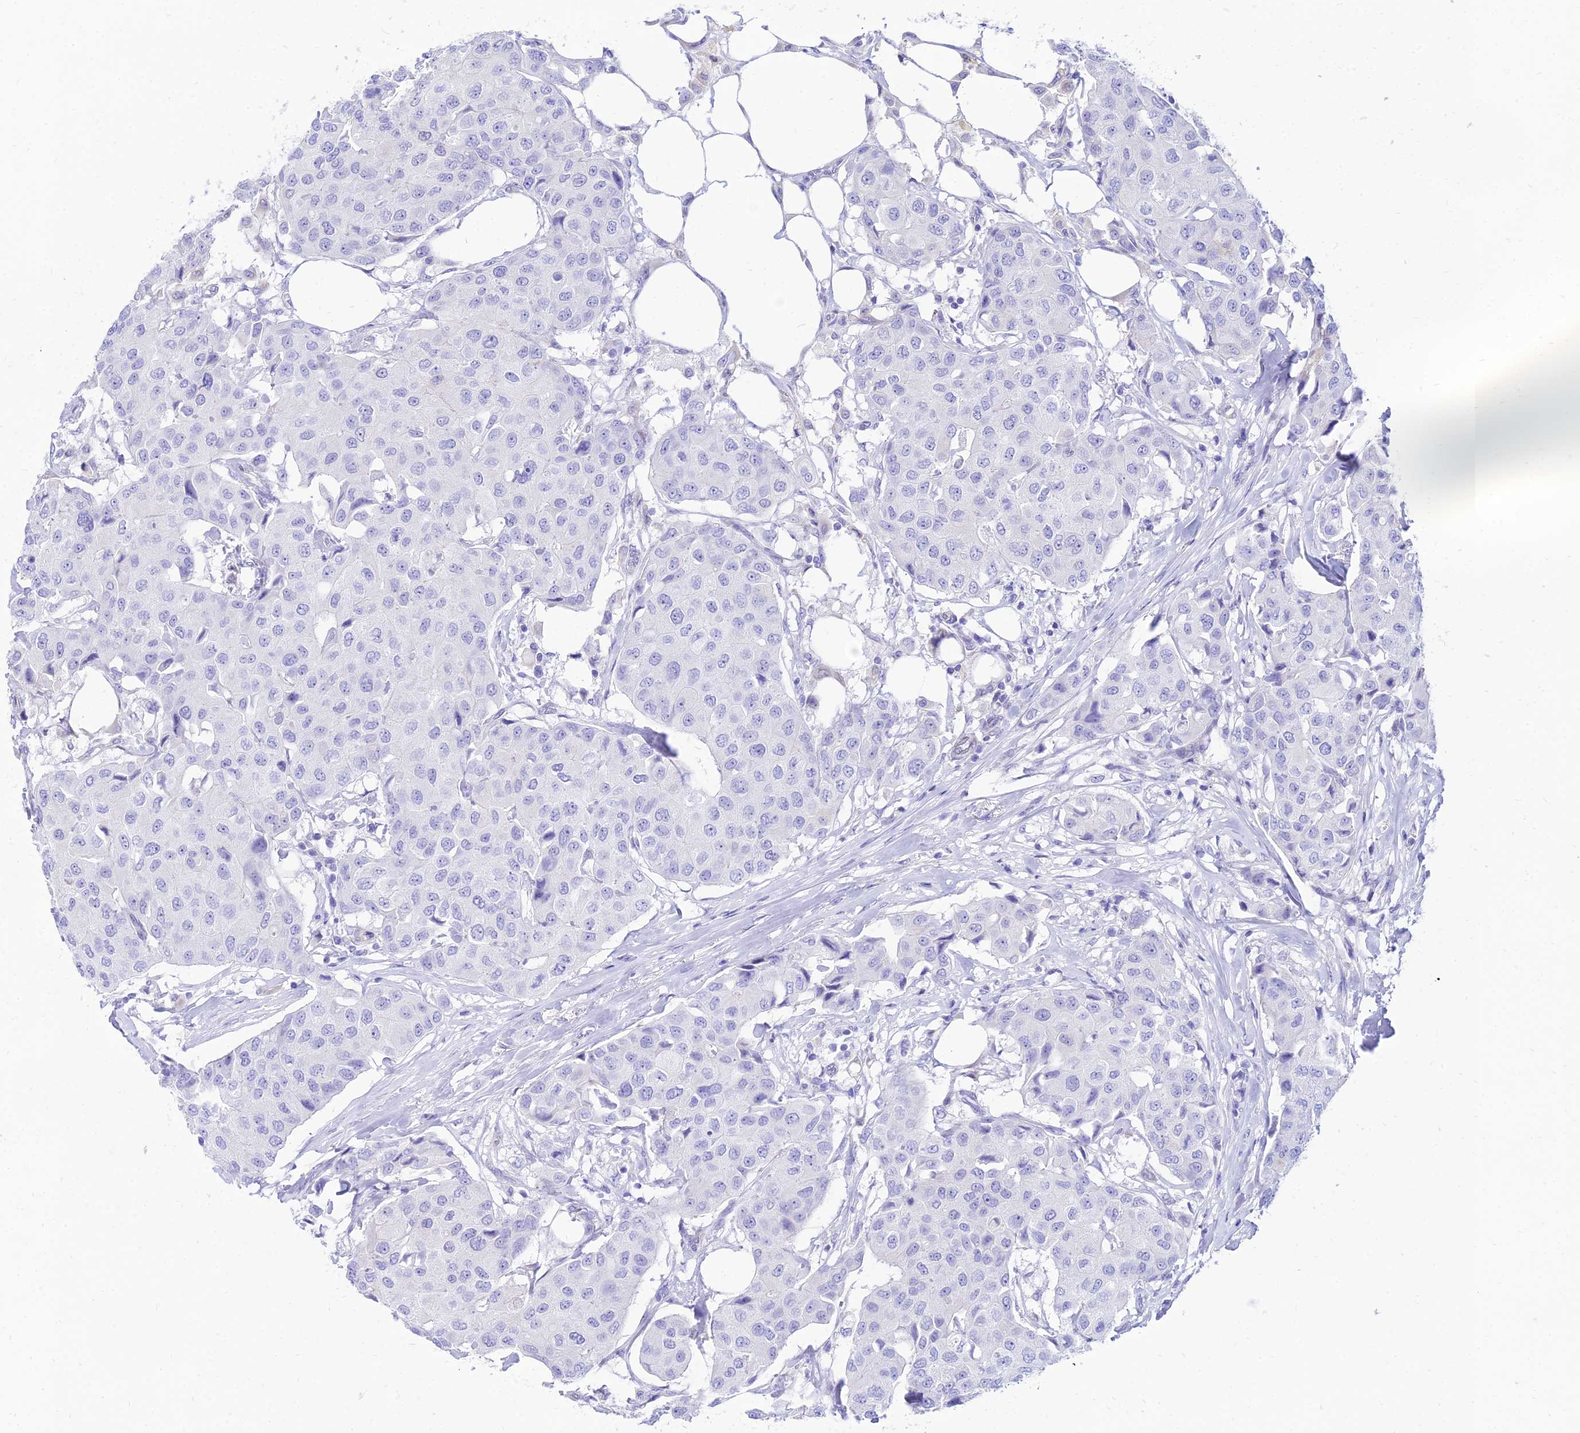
{"staining": {"intensity": "negative", "quantity": "none", "location": "none"}, "tissue": "breast cancer", "cell_type": "Tumor cells", "image_type": "cancer", "snomed": [{"axis": "morphology", "description": "Duct carcinoma"}, {"axis": "topography", "description": "Breast"}], "caption": "This is an immunohistochemistry (IHC) histopathology image of breast invasive ductal carcinoma. There is no staining in tumor cells.", "gene": "TAC3", "patient": {"sex": "female", "age": 80}}